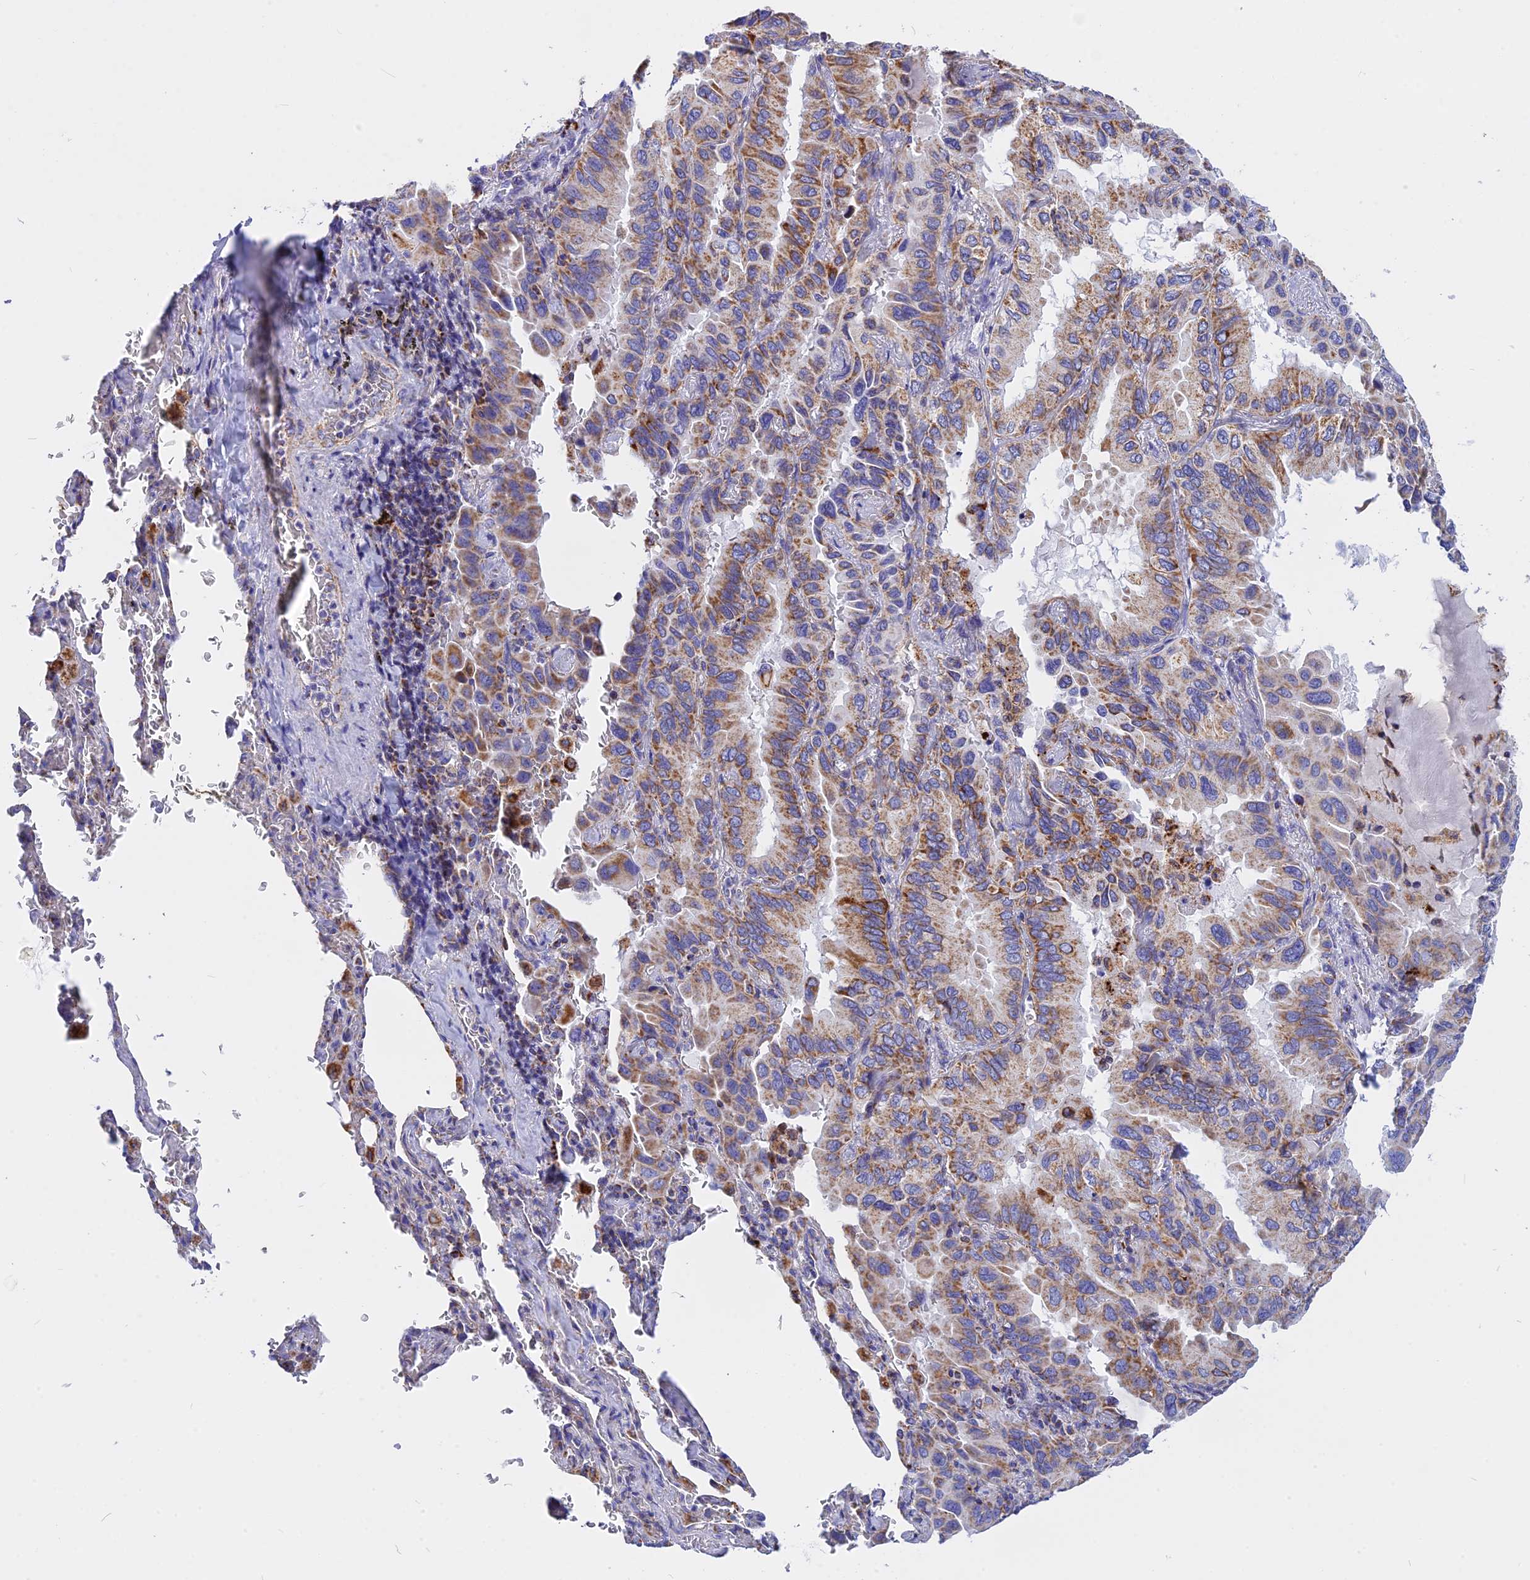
{"staining": {"intensity": "moderate", "quantity": ">75%", "location": "cytoplasmic/membranous"}, "tissue": "lung cancer", "cell_type": "Tumor cells", "image_type": "cancer", "snomed": [{"axis": "morphology", "description": "Adenocarcinoma, NOS"}, {"axis": "topography", "description": "Lung"}], "caption": "Human adenocarcinoma (lung) stained with a protein marker demonstrates moderate staining in tumor cells.", "gene": "VDAC2", "patient": {"sex": "male", "age": 64}}